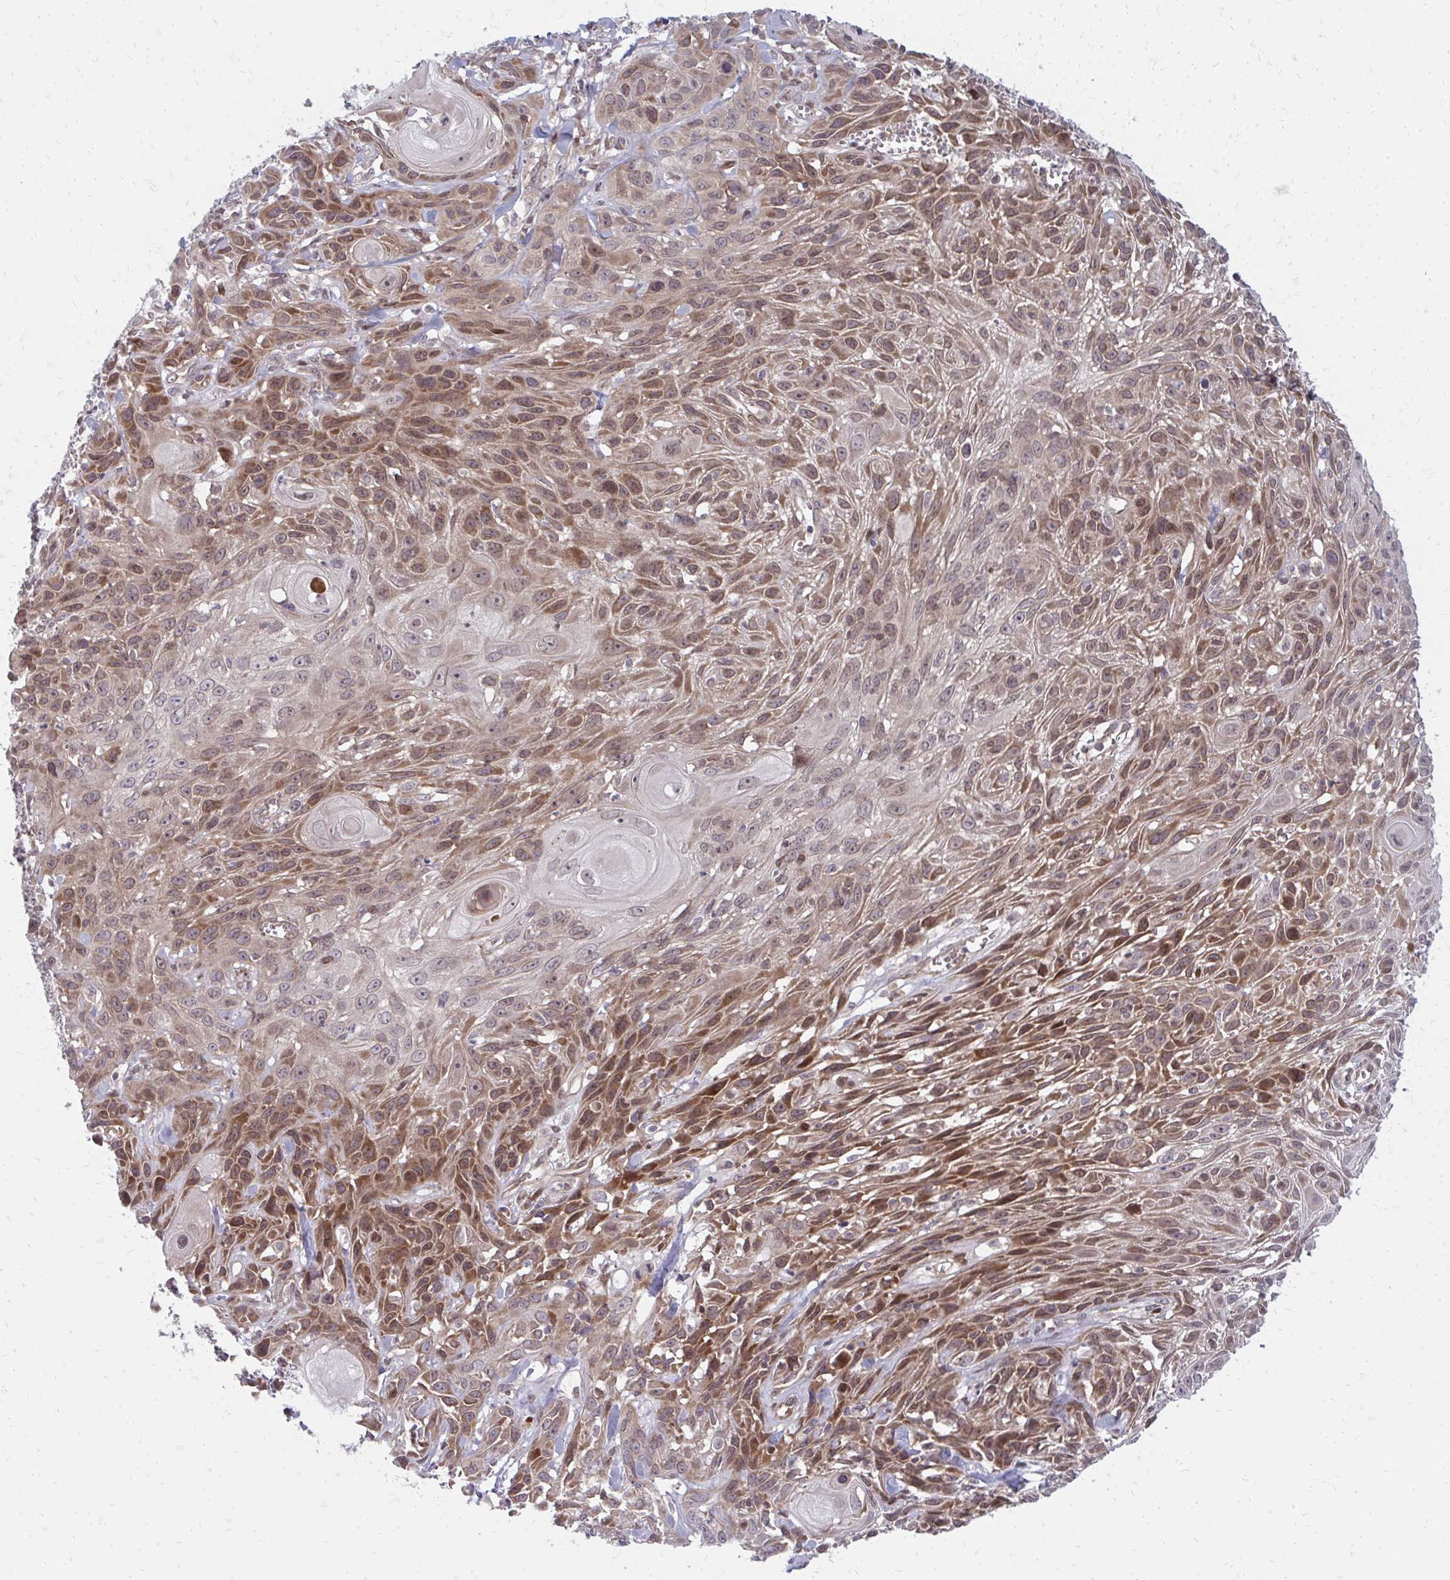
{"staining": {"intensity": "moderate", "quantity": ">75%", "location": "cytoplasmic/membranous,nuclear"}, "tissue": "skin cancer", "cell_type": "Tumor cells", "image_type": "cancer", "snomed": [{"axis": "morphology", "description": "Squamous cell carcinoma, NOS"}, {"axis": "topography", "description": "Skin"}, {"axis": "topography", "description": "Vulva"}], "caption": "This is an image of immunohistochemistry staining of skin cancer (squamous cell carcinoma), which shows moderate expression in the cytoplasmic/membranous and nuclear of tumor cells.", "gene": "ZNF285", "patient": {"sex": "female", "age": 83}}